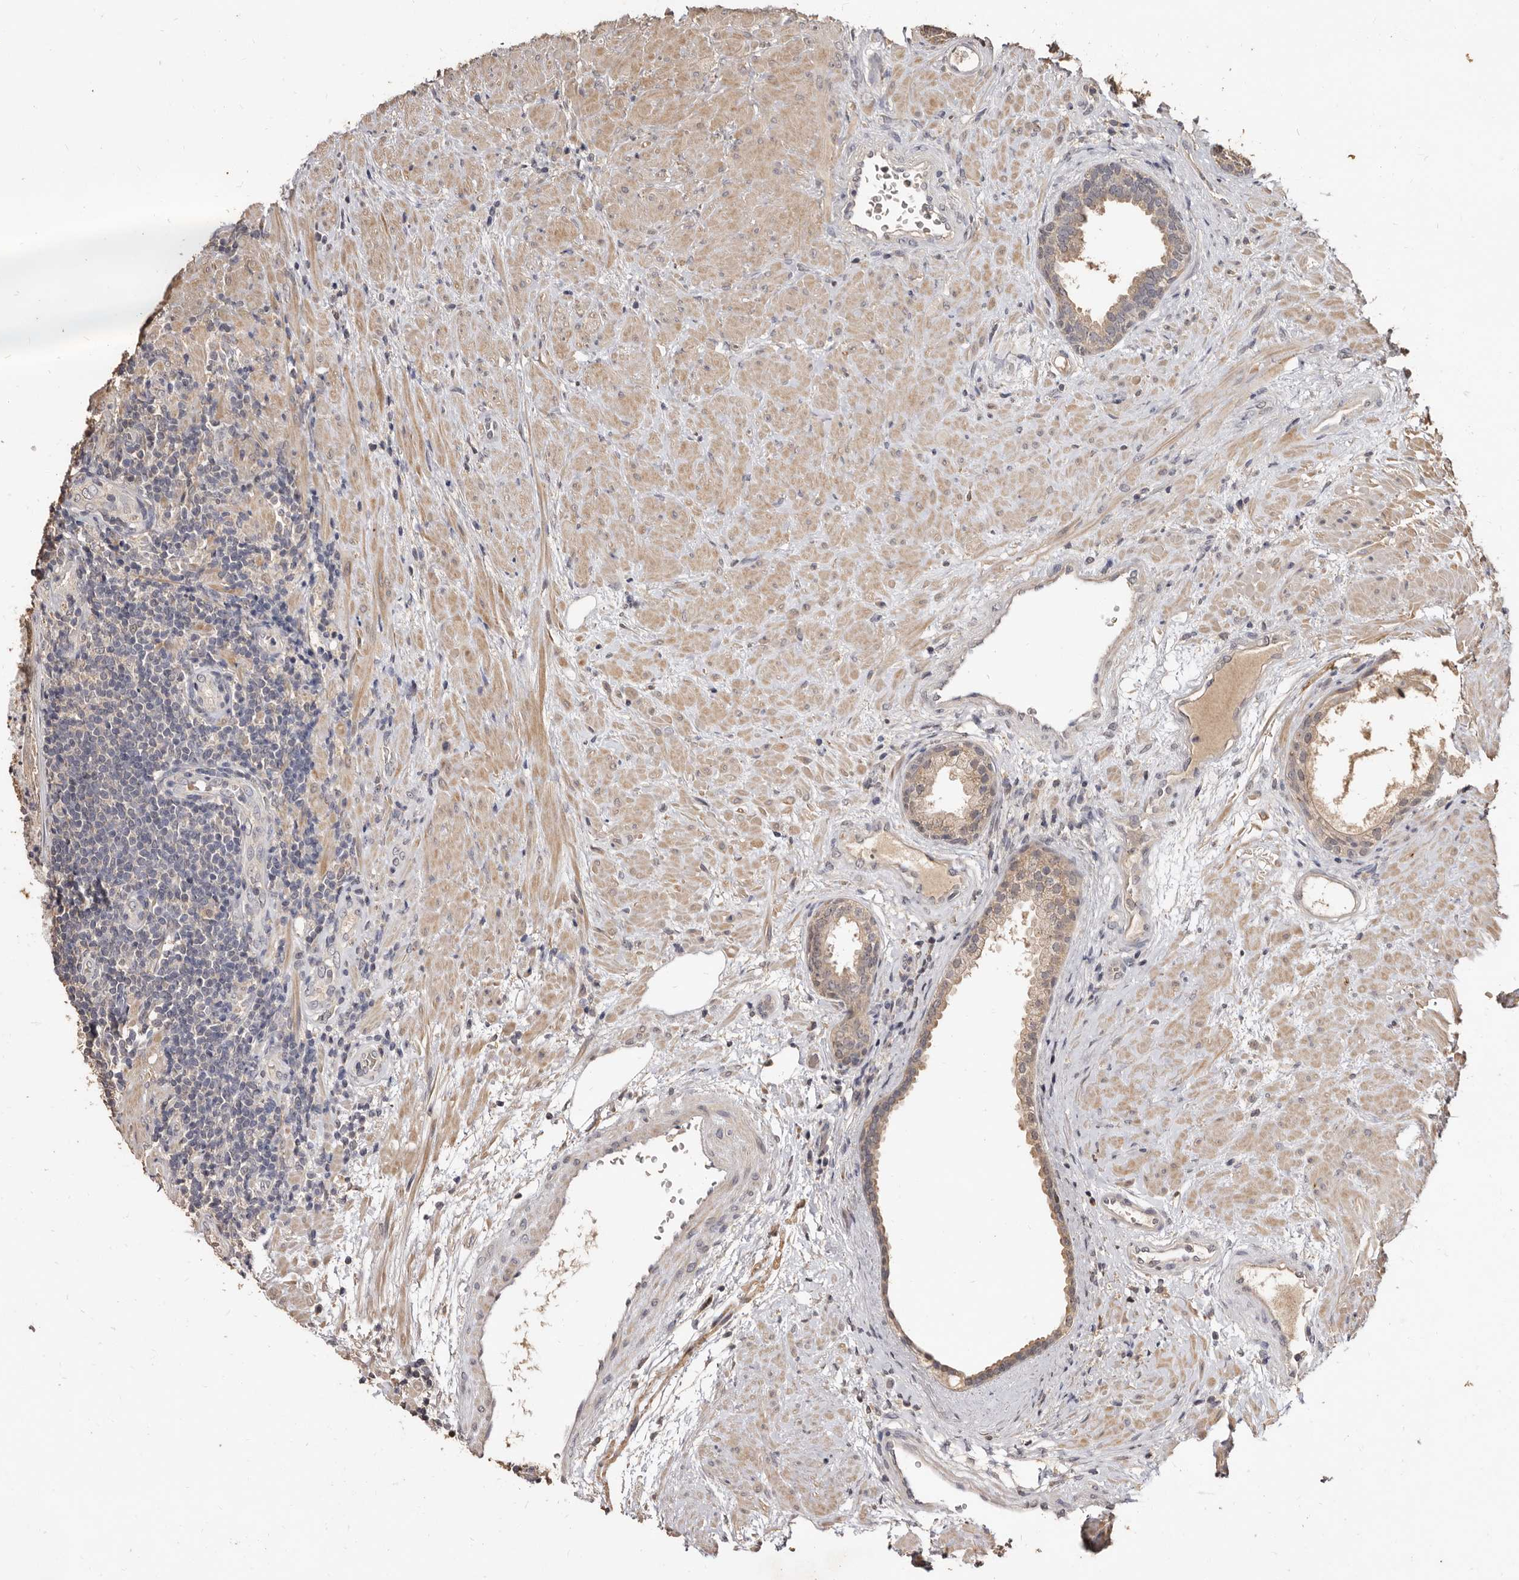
{"staining": {"intensity": "weak", "quantity": ">75%", "location": "cytoplasmic/membranous"}, "tissue": "prostate", "cell_type": "Glandular cells", "image_type": "normal", "snomed": [{"axis": "morphology", "description": "Normal tissue, NOS"}, {"axis": "topography", "description": "Prostate"}], "caption": "The histopathology image shows immunohistochemical staining of unremarkable prostate. There is weak cytoplasmic/membranous expression is identified in about >75% of glandular cells.", "gene": "INAVA", "patient": {"sex": "male", "age": 76}}